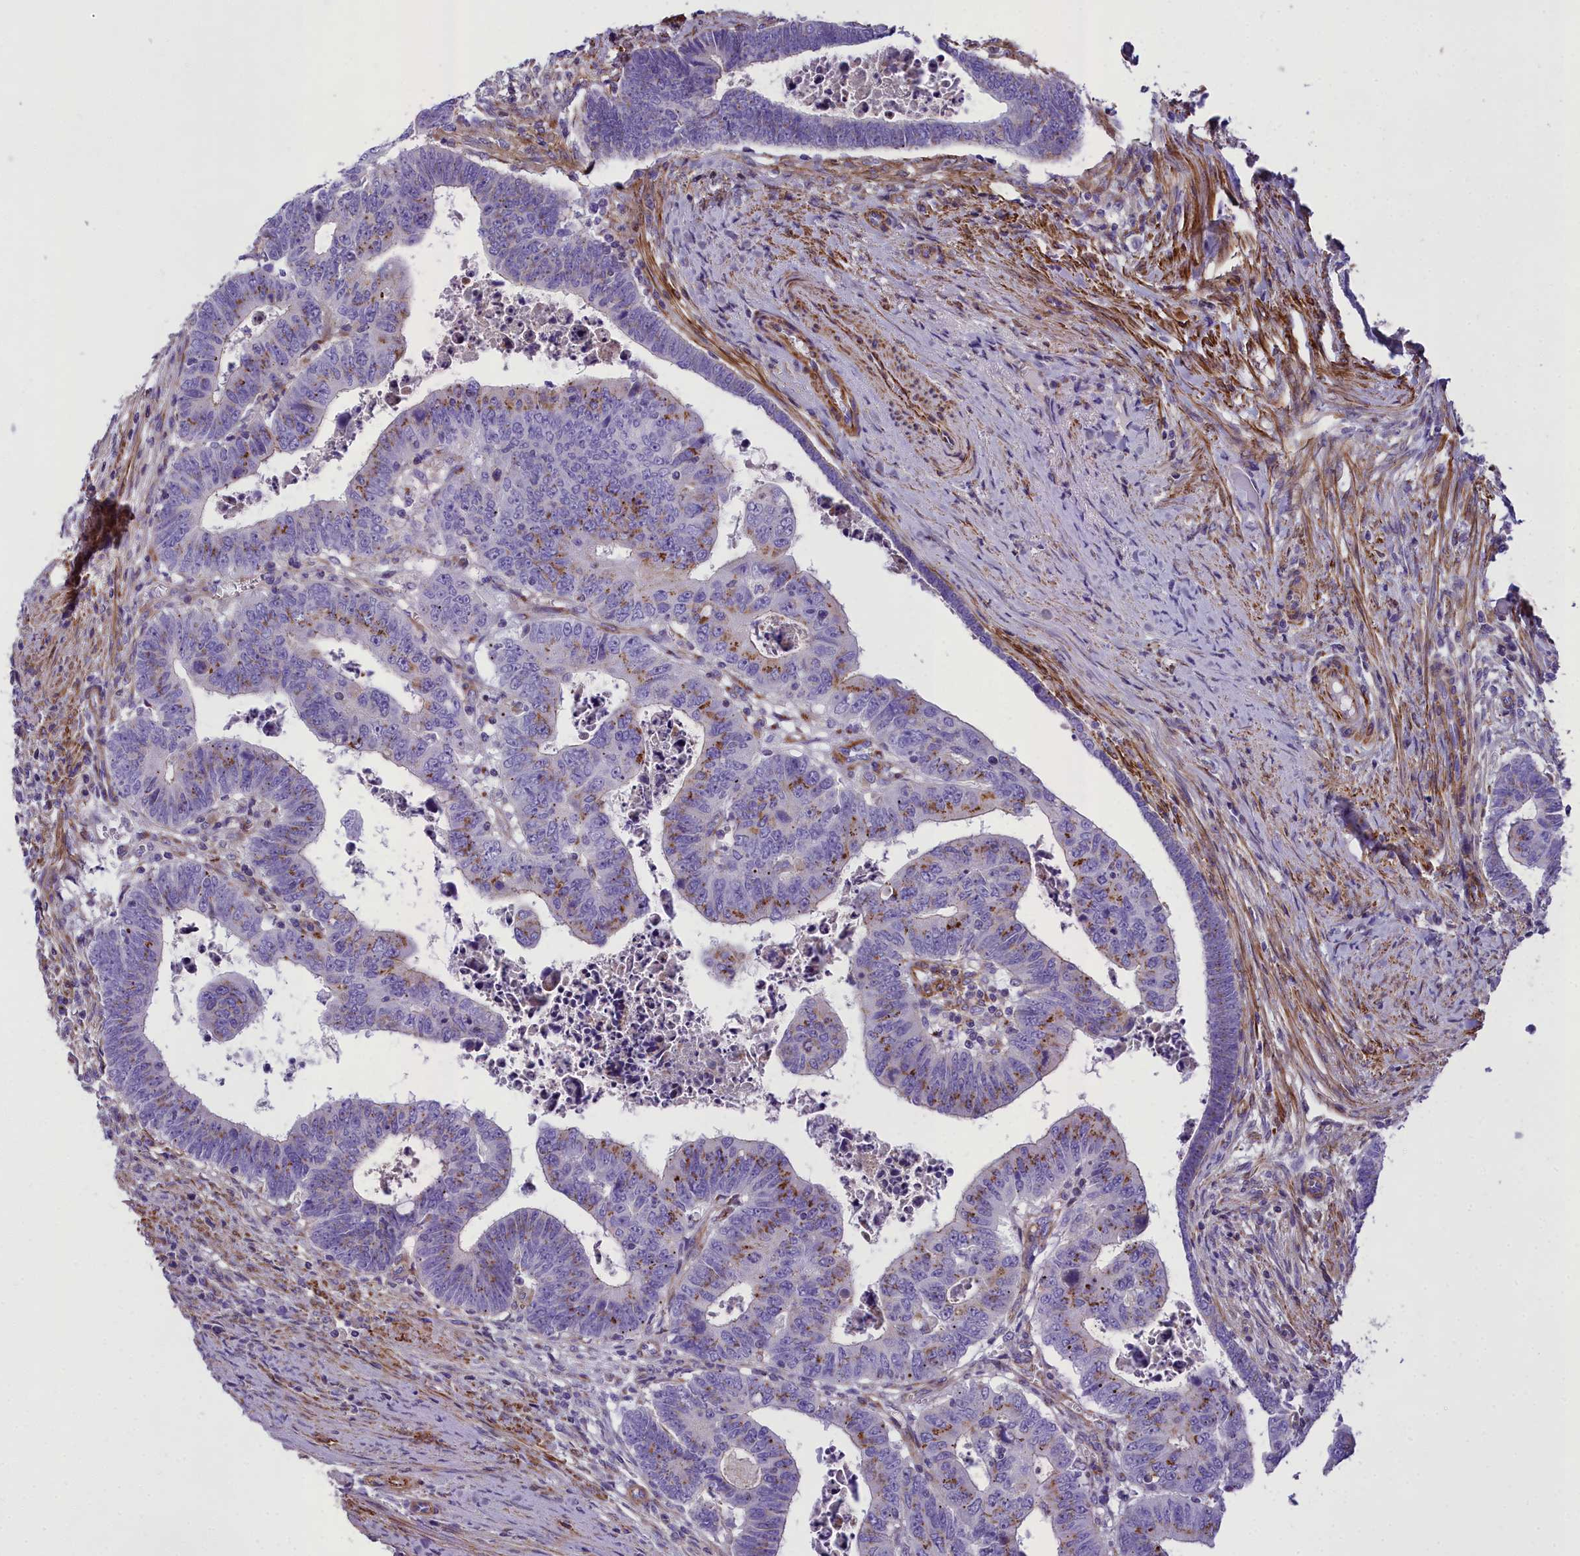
{"staining": {"intensity": "moderate", "quantity": "25%-75%", "location": "cytoplasmic/membranous"}, "tissue": "colorectal cancer", "cell_type": "Tumor cells", "image_type": "cancer", "snomed": [{"axis": "morphology", "description": "Normal tissue, NOS"}, {"axis": "morphology", "description": "Adenocarcinoma, NOS"}, {"axis": "topography", "description": "Rectum"}], "caption": "Adenocarcinoma (colorectal) stained with a protein marker reveals moderate staining in tumor cells.", "gene": "GFRA1", "patient": {"sex": "female", "age": 65}}